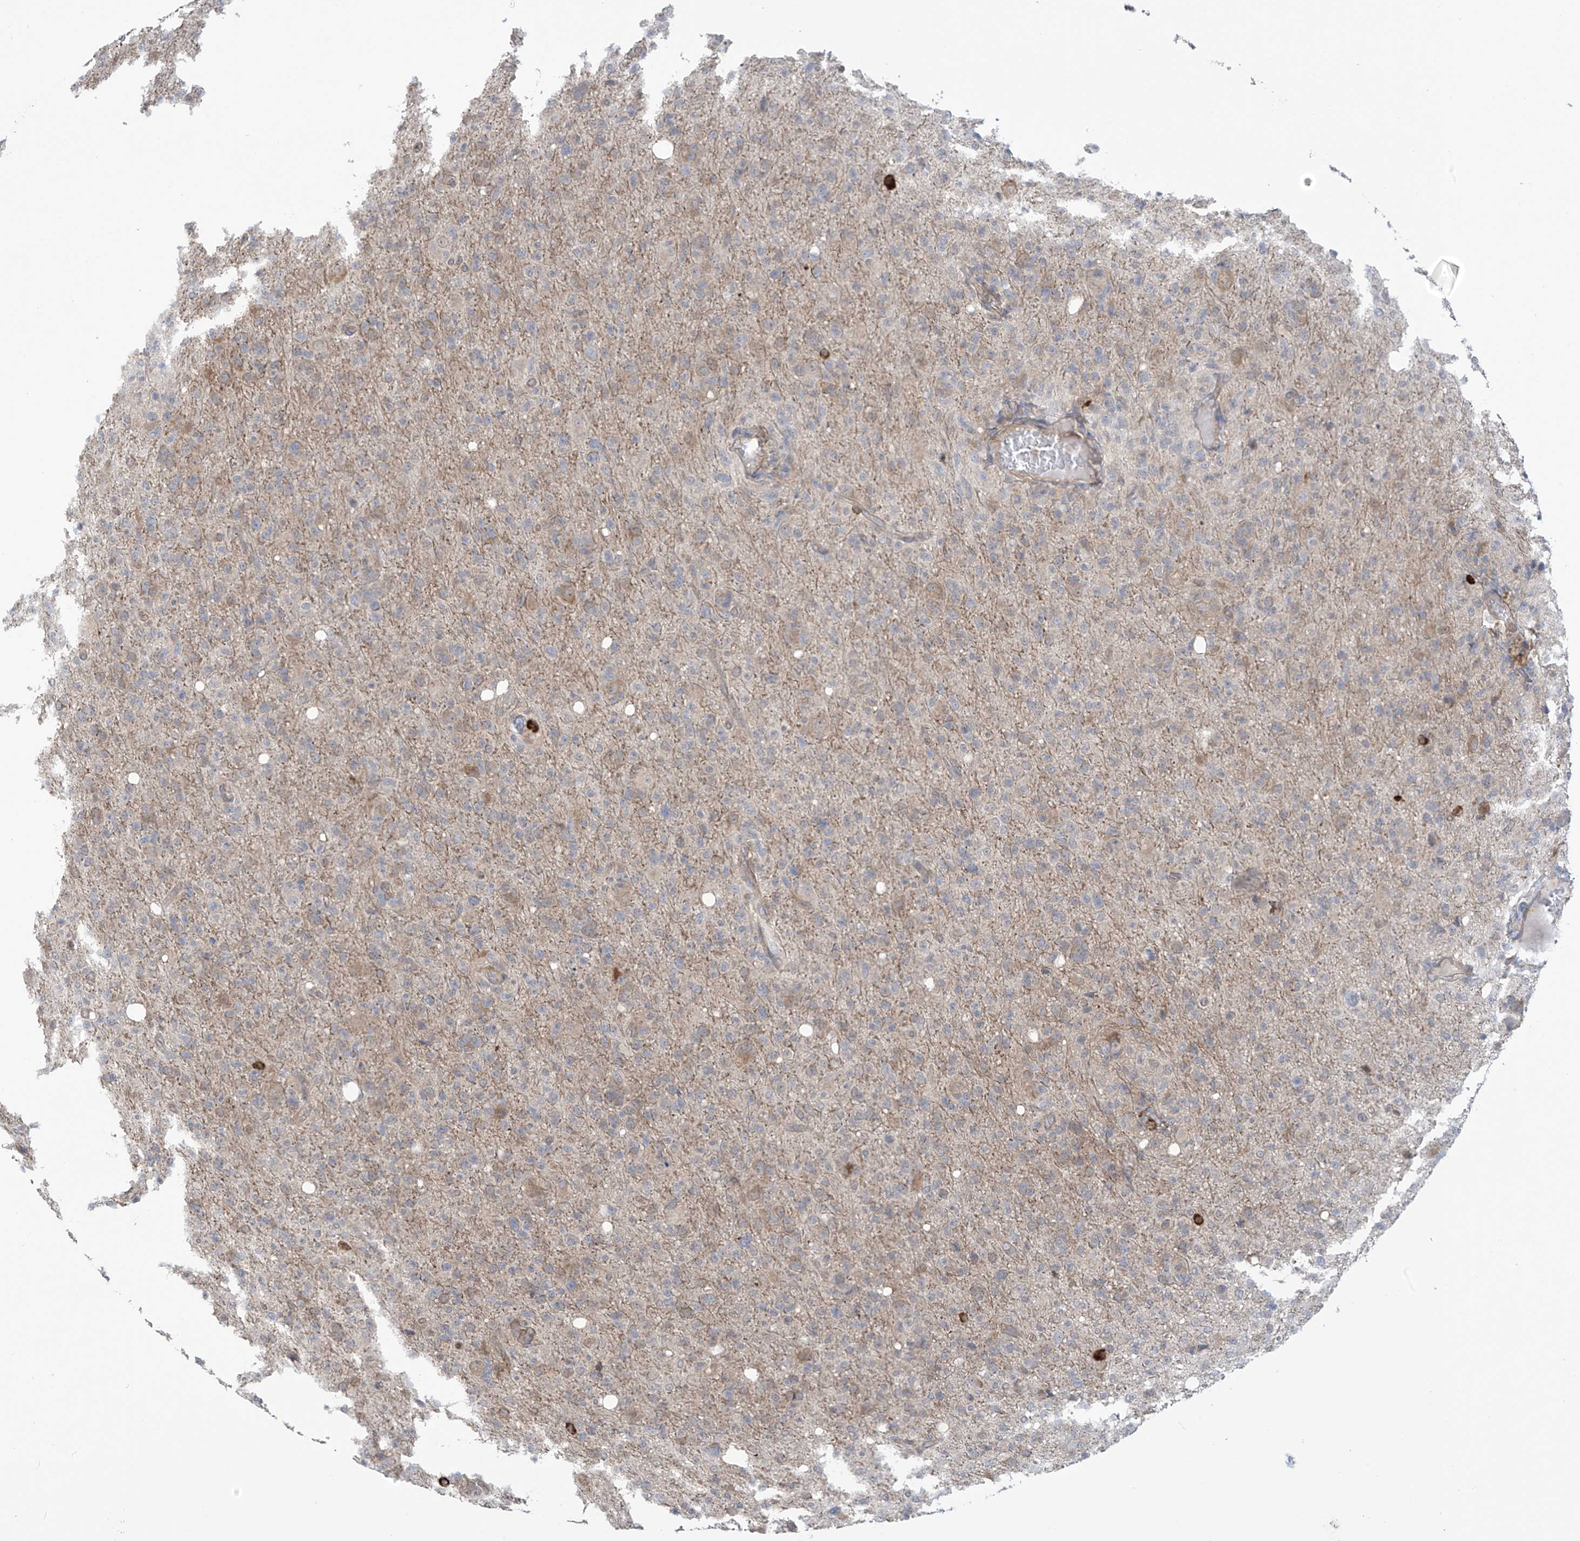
{"staining": {"intensity": "negative", "quantity": "none", "location": "none"}, "tissue": "glioma", "cell_type": "Tumor cells", "image_type": "cancer", "snomed": [{"axis": "morphology", "description": "Glioma, malignant, High grade"}, {"axis": "topography", "description": "Brain"}], "caption": "Tumor cells are negative for protein expression in human high-grade glioma (malignant). (DAB (3,3'-diaminobenzidine) immunohistochemistry (IHC) with hematoxylin counter stain).", "gene": "KIAA1522", "patient": {"sex": "female", "age": 57}}